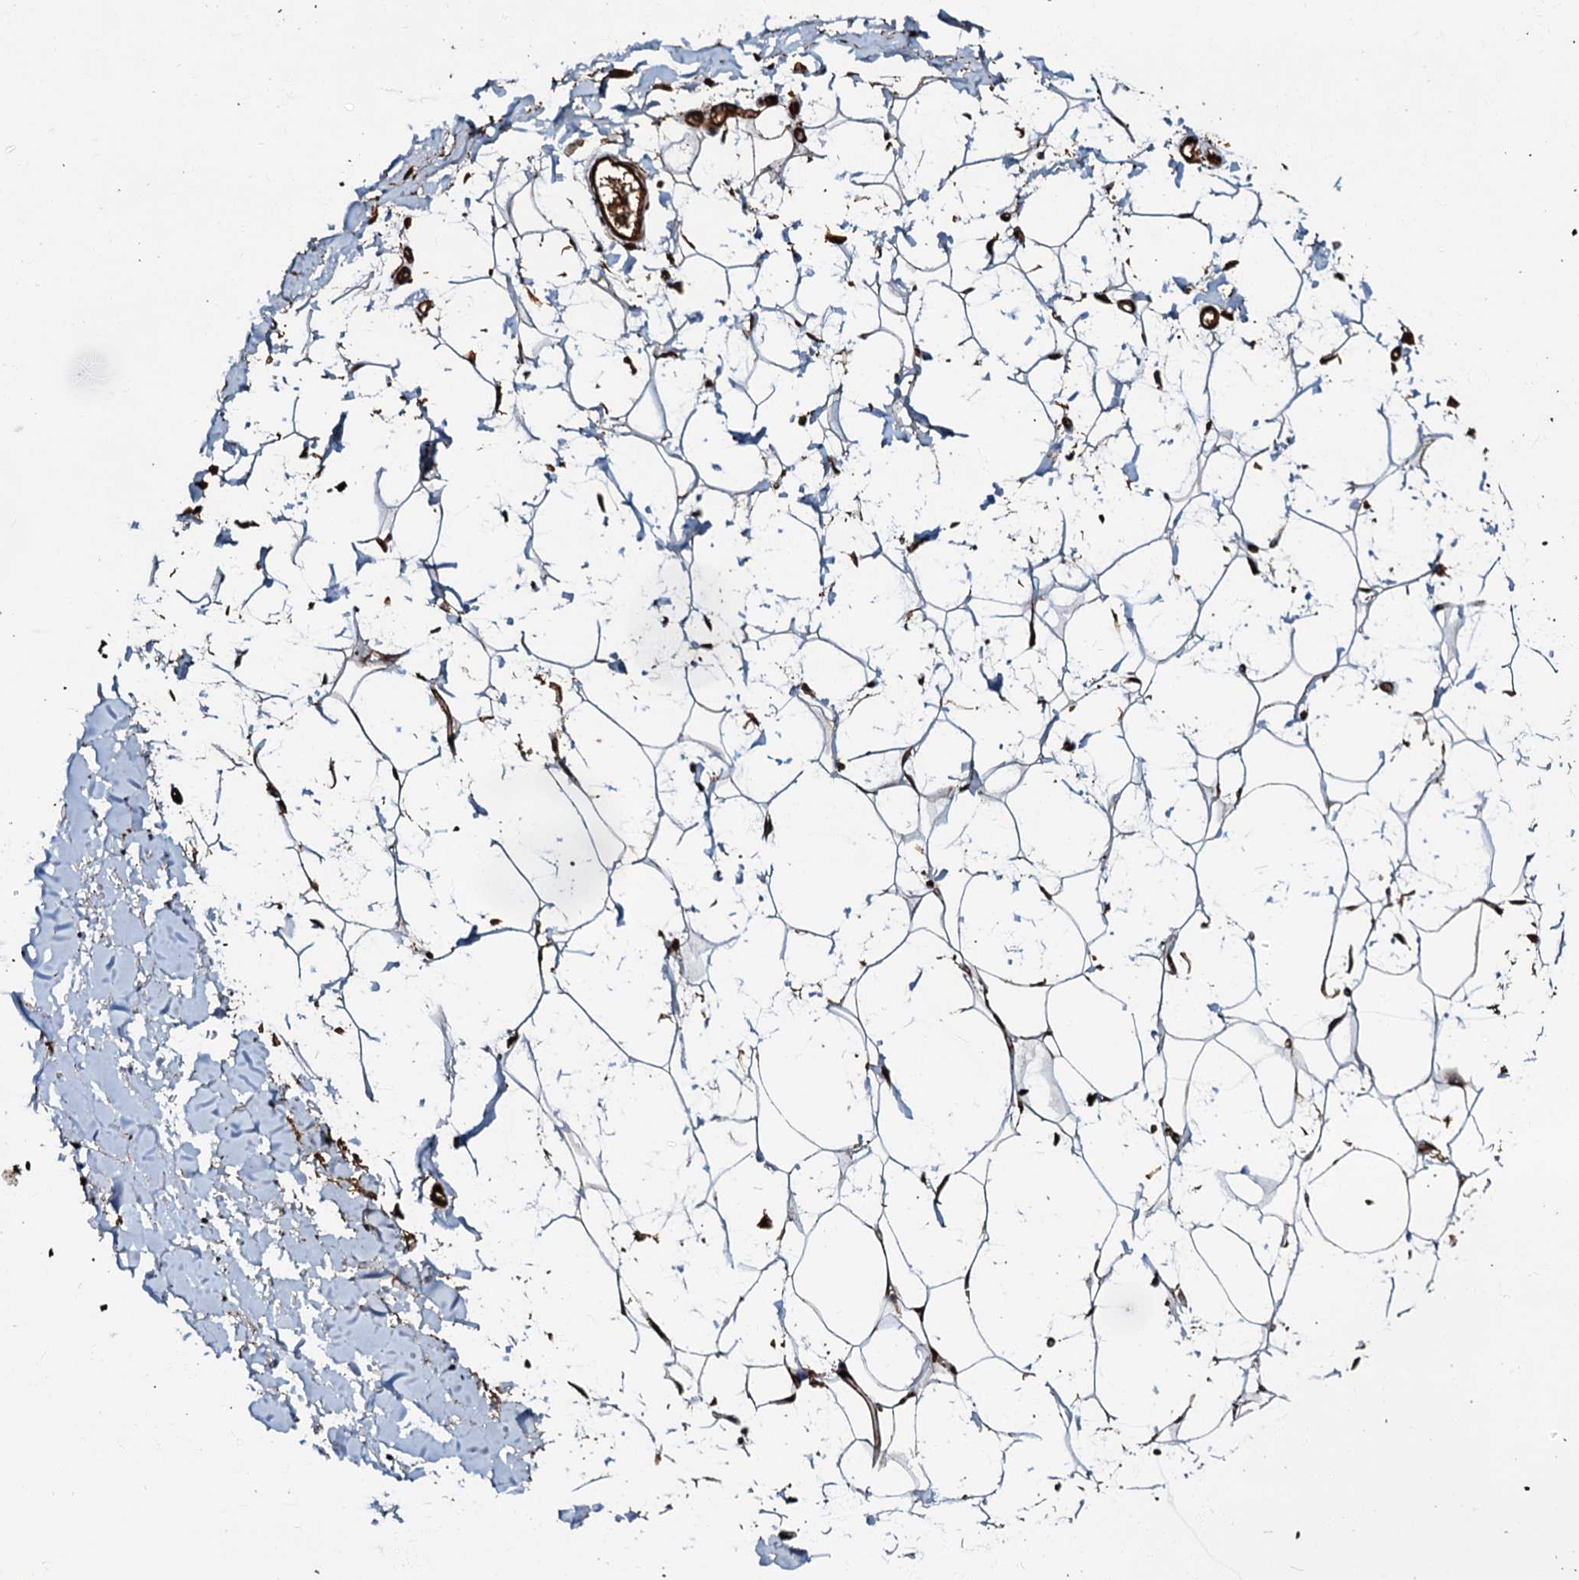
{"staining": {"intensity": "negative", "quantity": "none", "location": "none"}, "tissue": "adipose tissue", "cell_type": "Adipocytes", "image_type": "normal", "snomed": [{"axis": "morphology", "description": "Normal tissue, NOS"}, {"axis": "topography", "description": "Breast"}], "caption": "This histopathology image is of normal adipose tissue stained with IHC to label a protein in brown with the nuclei are counter-stained blue. There is no staining in adipocytes.", "gene": "BLOC1S6", "patient": {"sex": "female", "age": 26}}